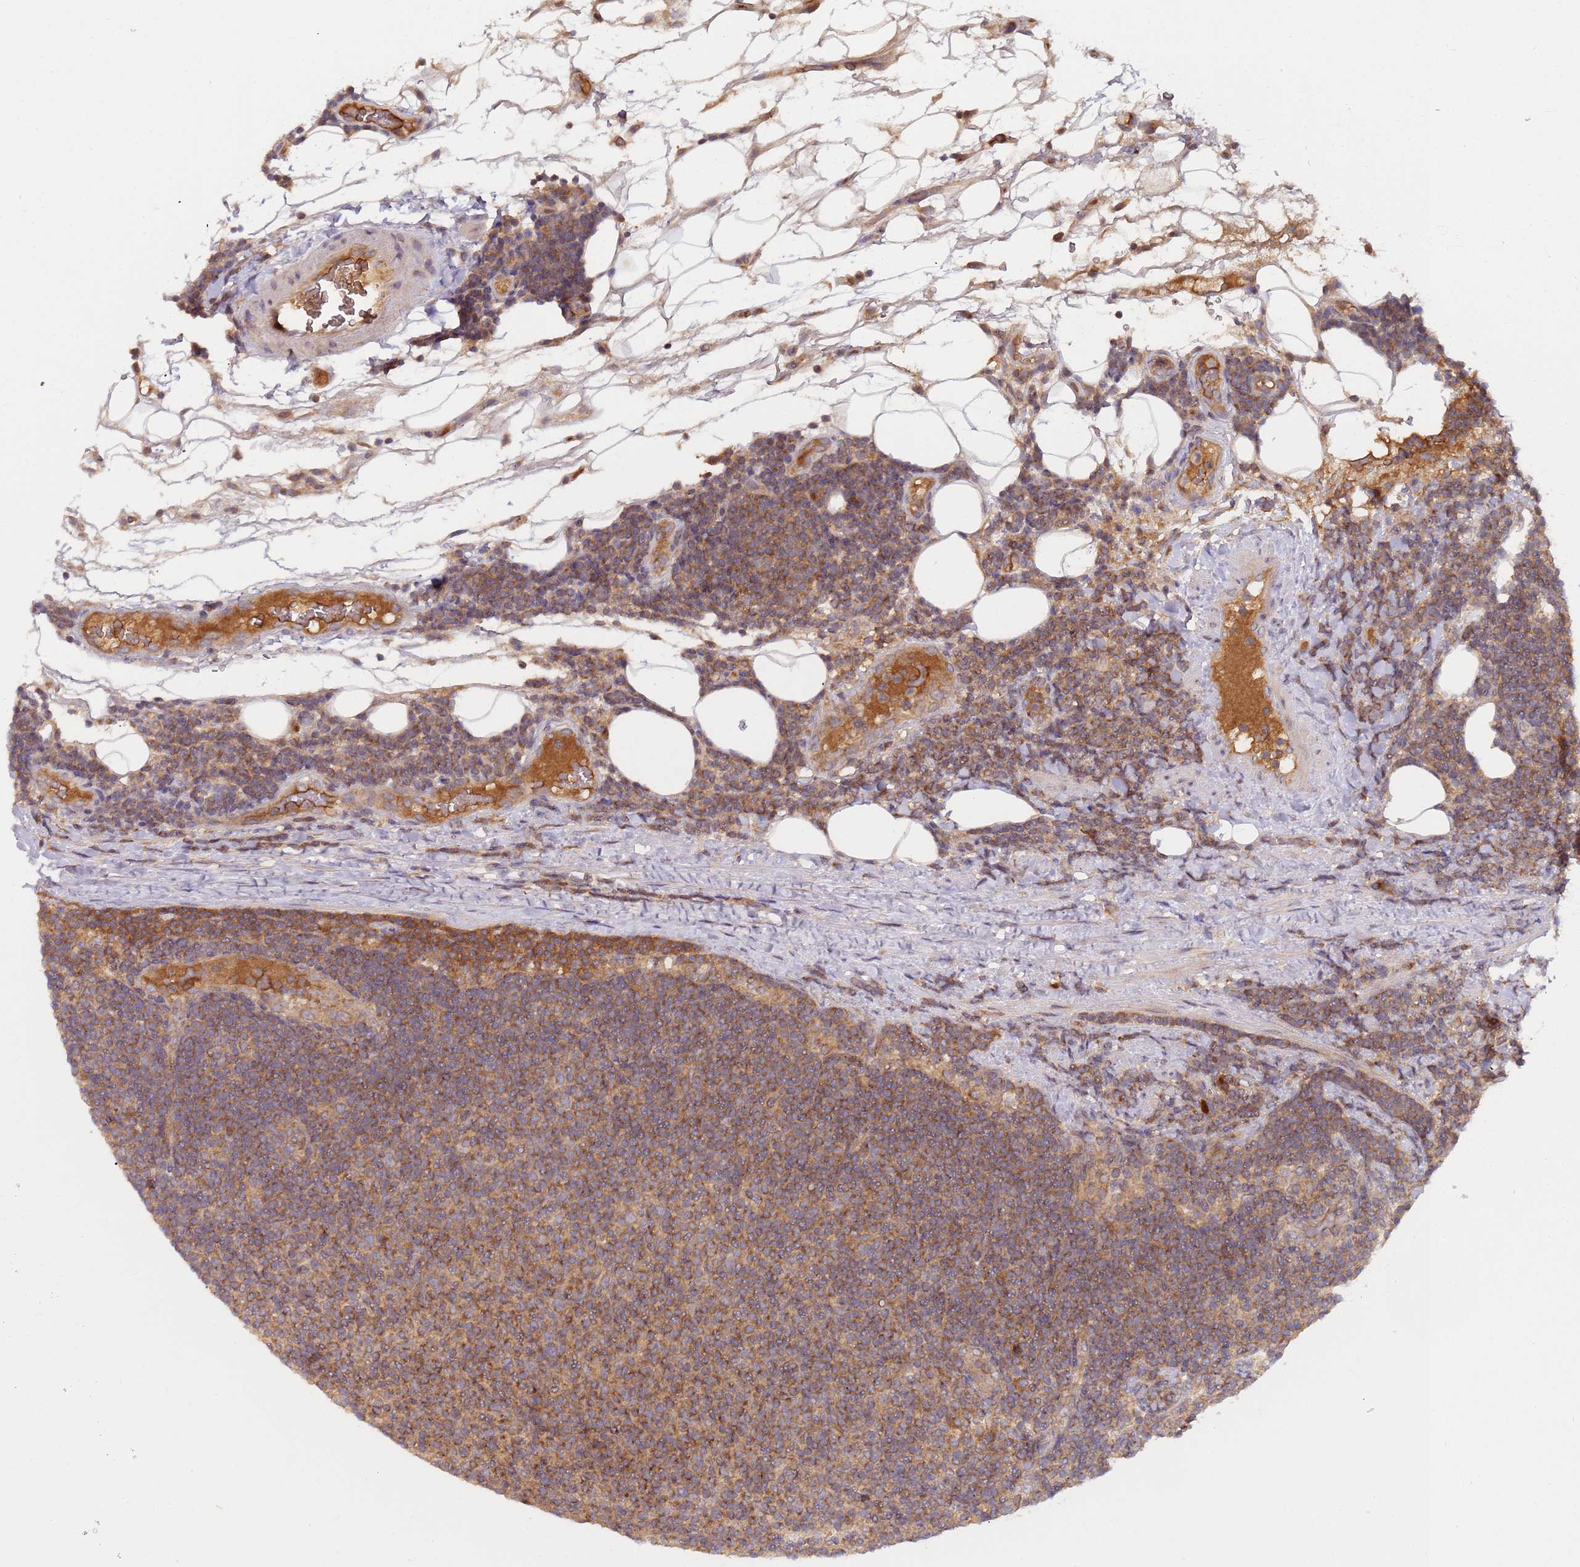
{"staining": {"intensity": "moderate", "quantity": ">75%", "location": "cytoplasmic/membranous"}, "tissue": "lymphoma", "cell_type": "Tumor cells", "image_type": "cancer", "snomed": [{"axis": "morphology", "description": "Malignant lymphoma, non-Hodgkin's type, Low grade"}, {"axis": "topography", "description": "Lymph node"}], "caption": "Human low-grade malignant lymphoma, non-Hodgkin's type stained for a protein (brown) reveals moderate cytoplasmic/membranous positive positivity in about >75% of tumor cells.", "gene": "OR5A2", "patient": {"sex": "male", "age": 66}}